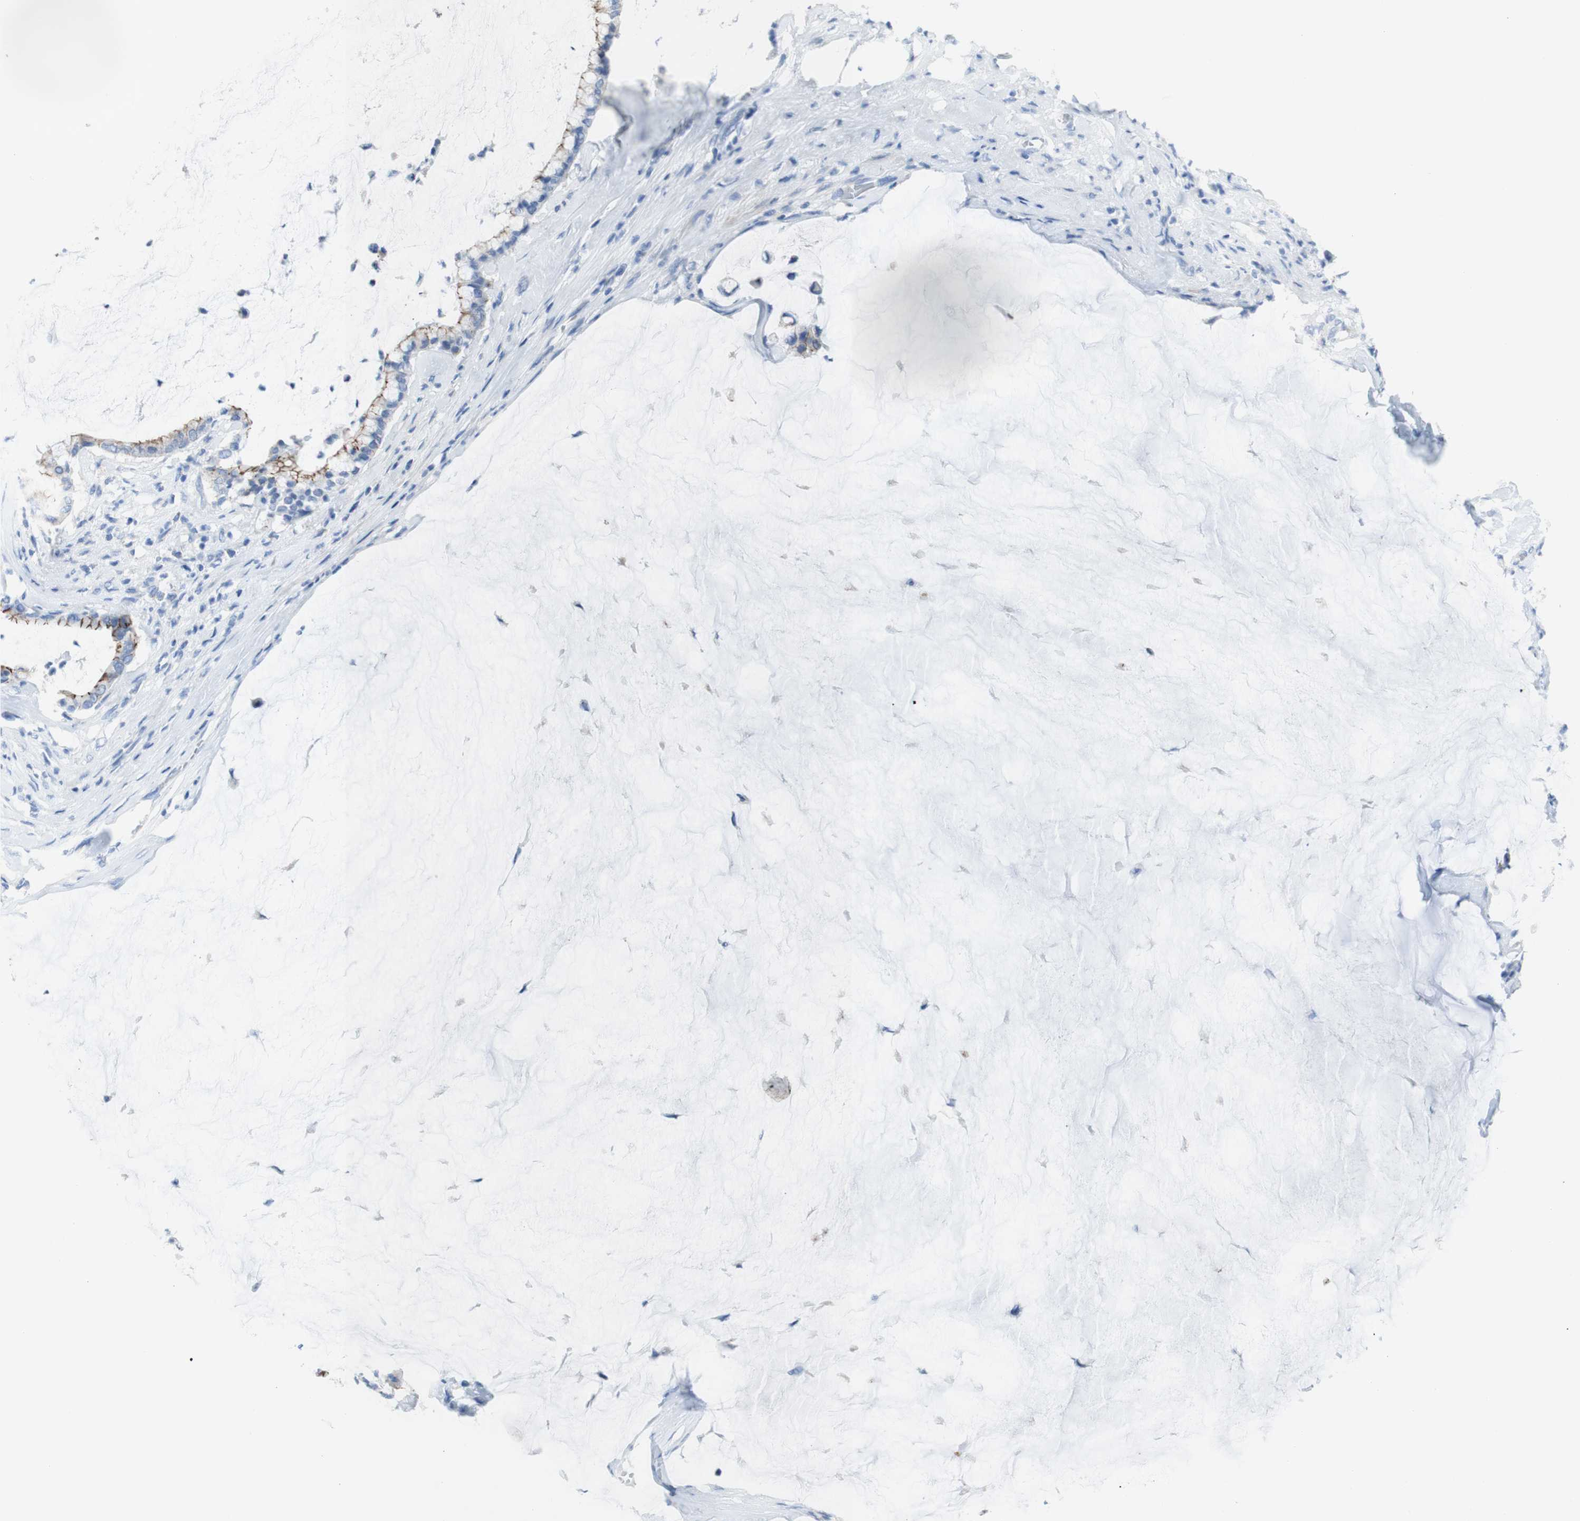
{"staining": {"intensity": "moderate", "quantity": "25%-75%", "location": "cytoplasmic/membranous"}, "tissue": "pancreatic cancer", "cell_type": "Tumor cells", "image_type": "cancer", "snomed": [{"axis": "morphology", "description": "Adenocarcinoma, NOS"}, {"axis": "topography", "description": "Pancreas"}], "caption": "Immunohistochemistry (IHC) of human pancreatic cancer shows medium levels of moderate cytoplasmic/membranous positivity in approximately 25%-75% of tumor cells.", "gene": "DSC2", "patient": {"sex": "male", "age": 41}}